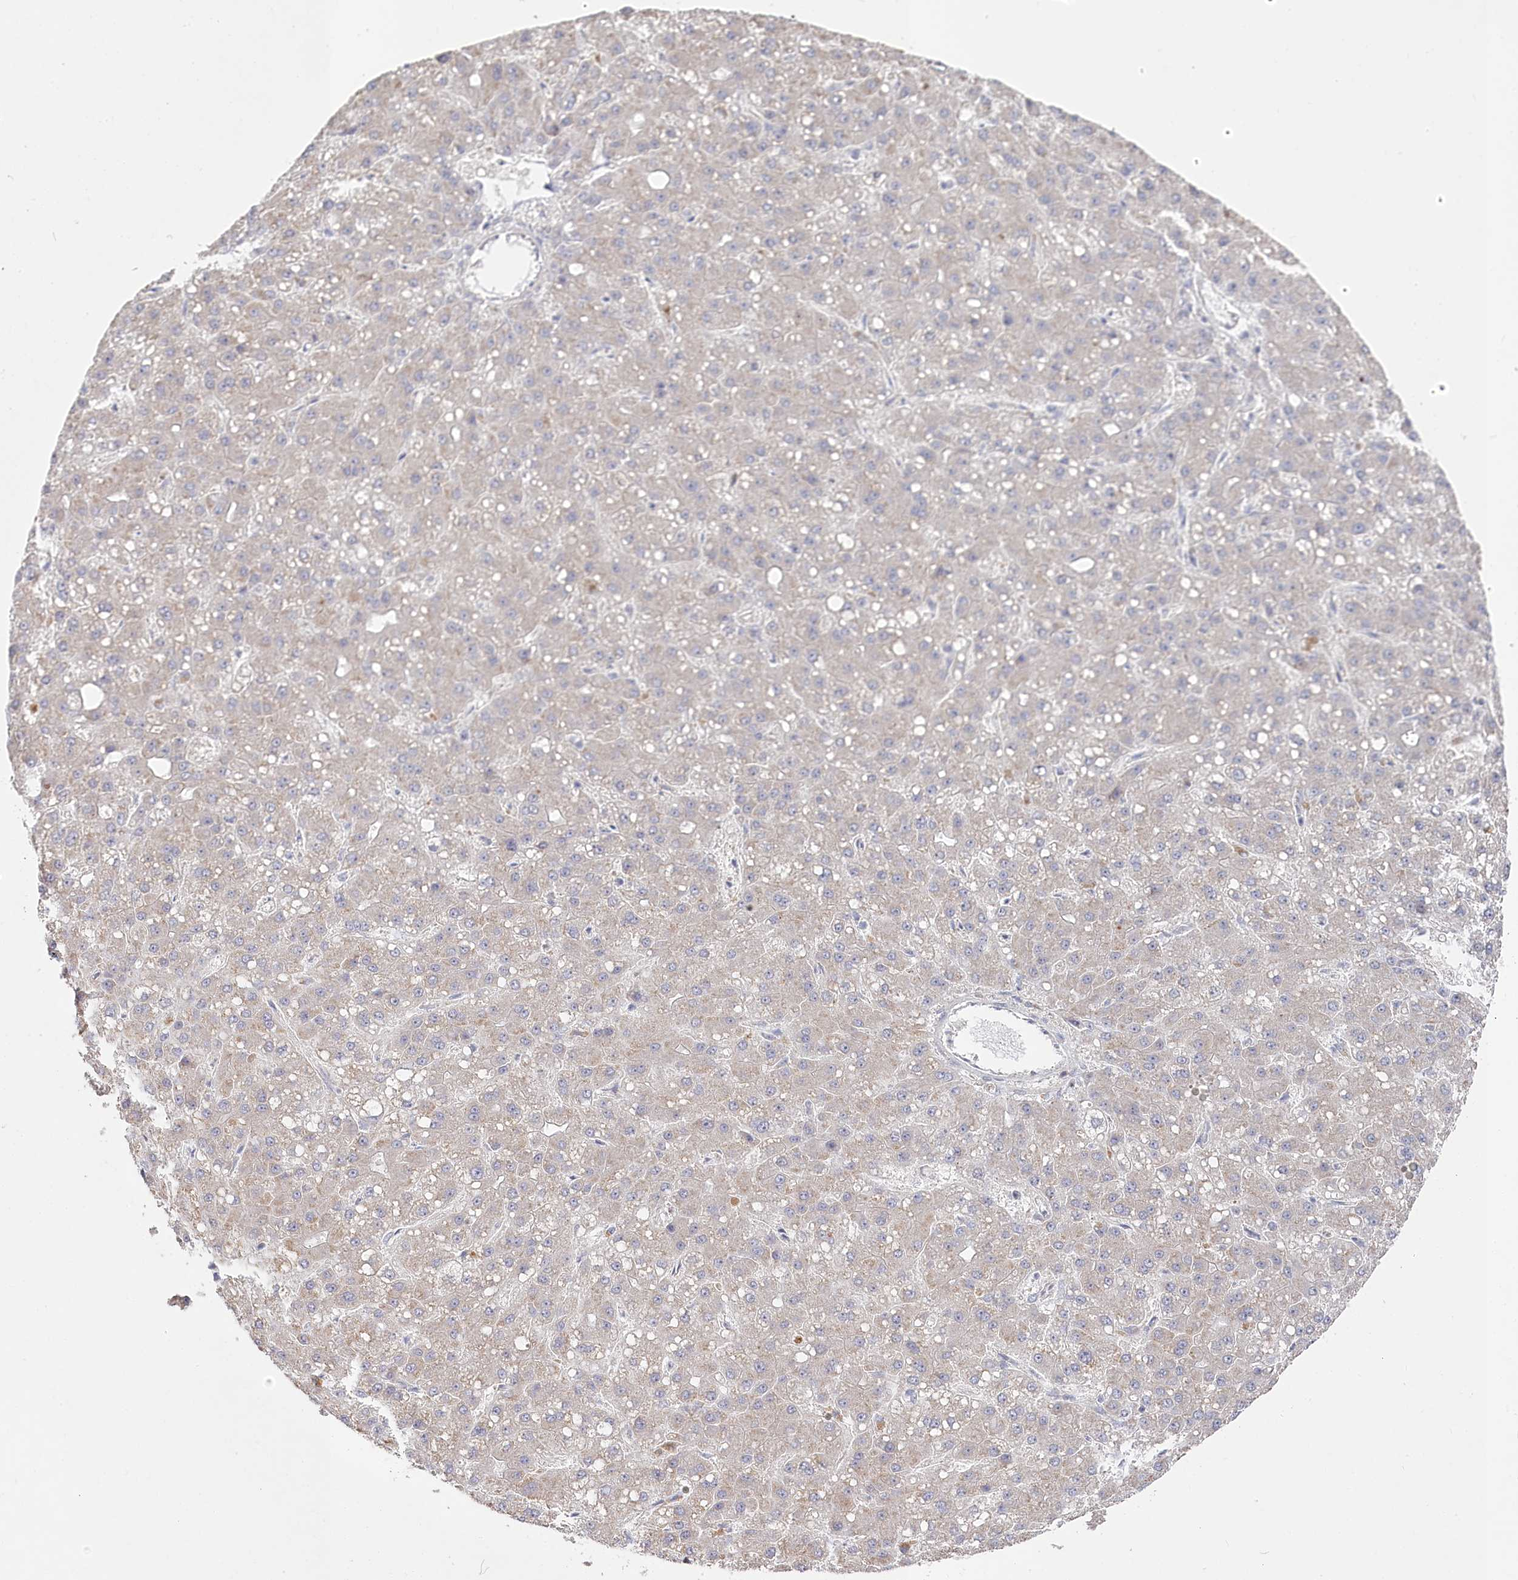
{"staining": {"intensity": "weak", "quantity": "<25%", "location": "cytoplasmic/membranous"}, "tissue": "liver cancer", "cell_type": "Tumor cells", "image_type": "cancer", "snomed": [{"axis": "morphology", "description": "Carcinoma, Hepatocellular, NOS"}, {"axis": "topography", "description": "Liver"}], "caption": "The histopathology image reveals no staining of tumor cells in hepatocellular carcinoma (liver). (Brightfield microscopy of DAB (3,3'-diaminobenzidine) IHC at high magnification).", "gene": "AAMDC", "patient": {"sex": "male", "age": 67}}